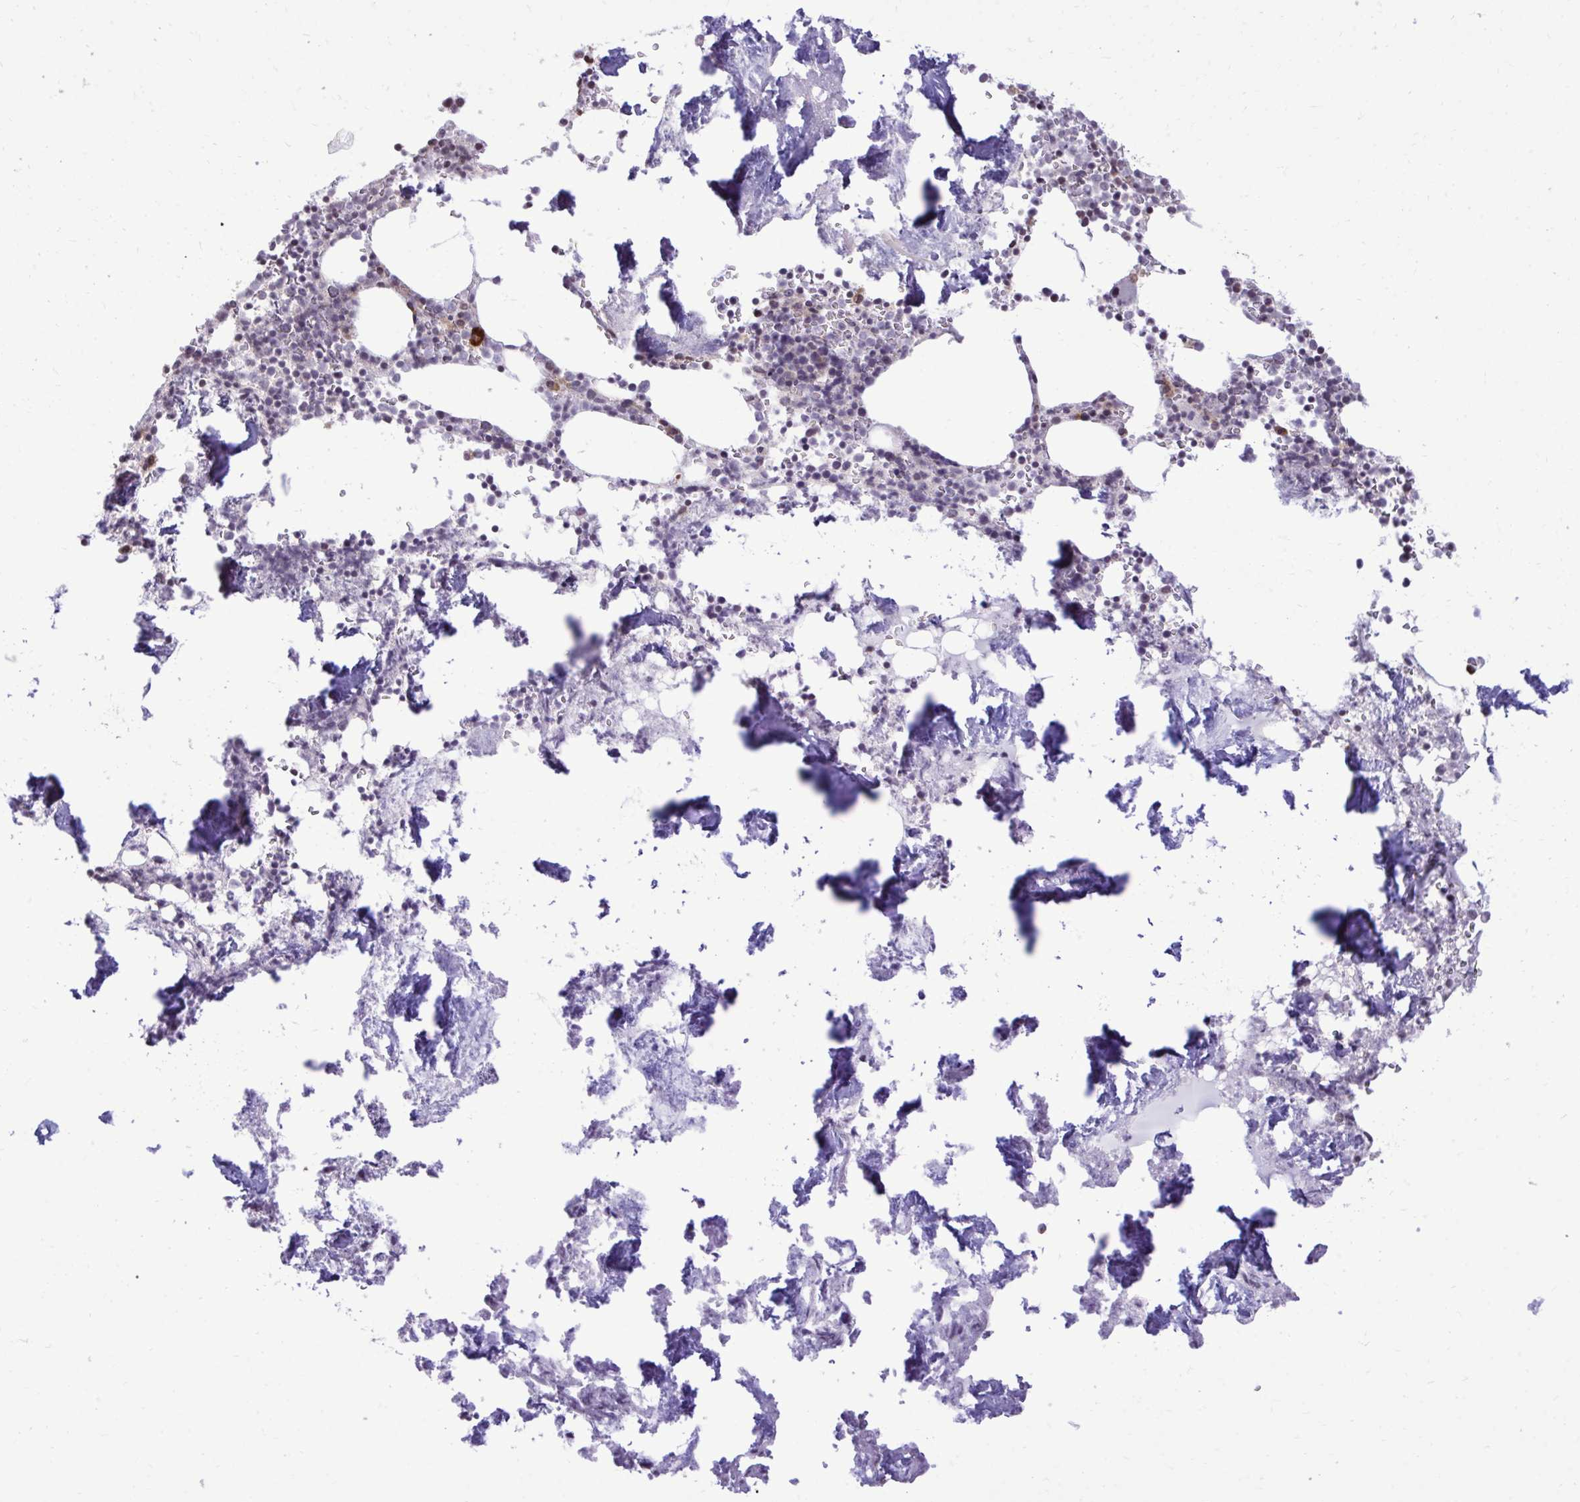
{"staining": {"intensity": "strong", "quantity": "<25%", "location": "cytoplasmic/membranous"}, "tissue": "bone marrow", "cell_type": "Hematopoietic cells", "image_type": "normal", "snomed": [{"axis": "morphology", "description": "Normal tissue, NOS"}, {"axis": "topography", "description": "Bone marrow"}], "caption": "Benign bone marrow reveals strong cytoplasmic/membranous positivity in approximately <25% of hematopoietic cells, visualized by immunohistochemistry.", "gene": "METTL9", "patient": {"sex": "female", "age": 42}}